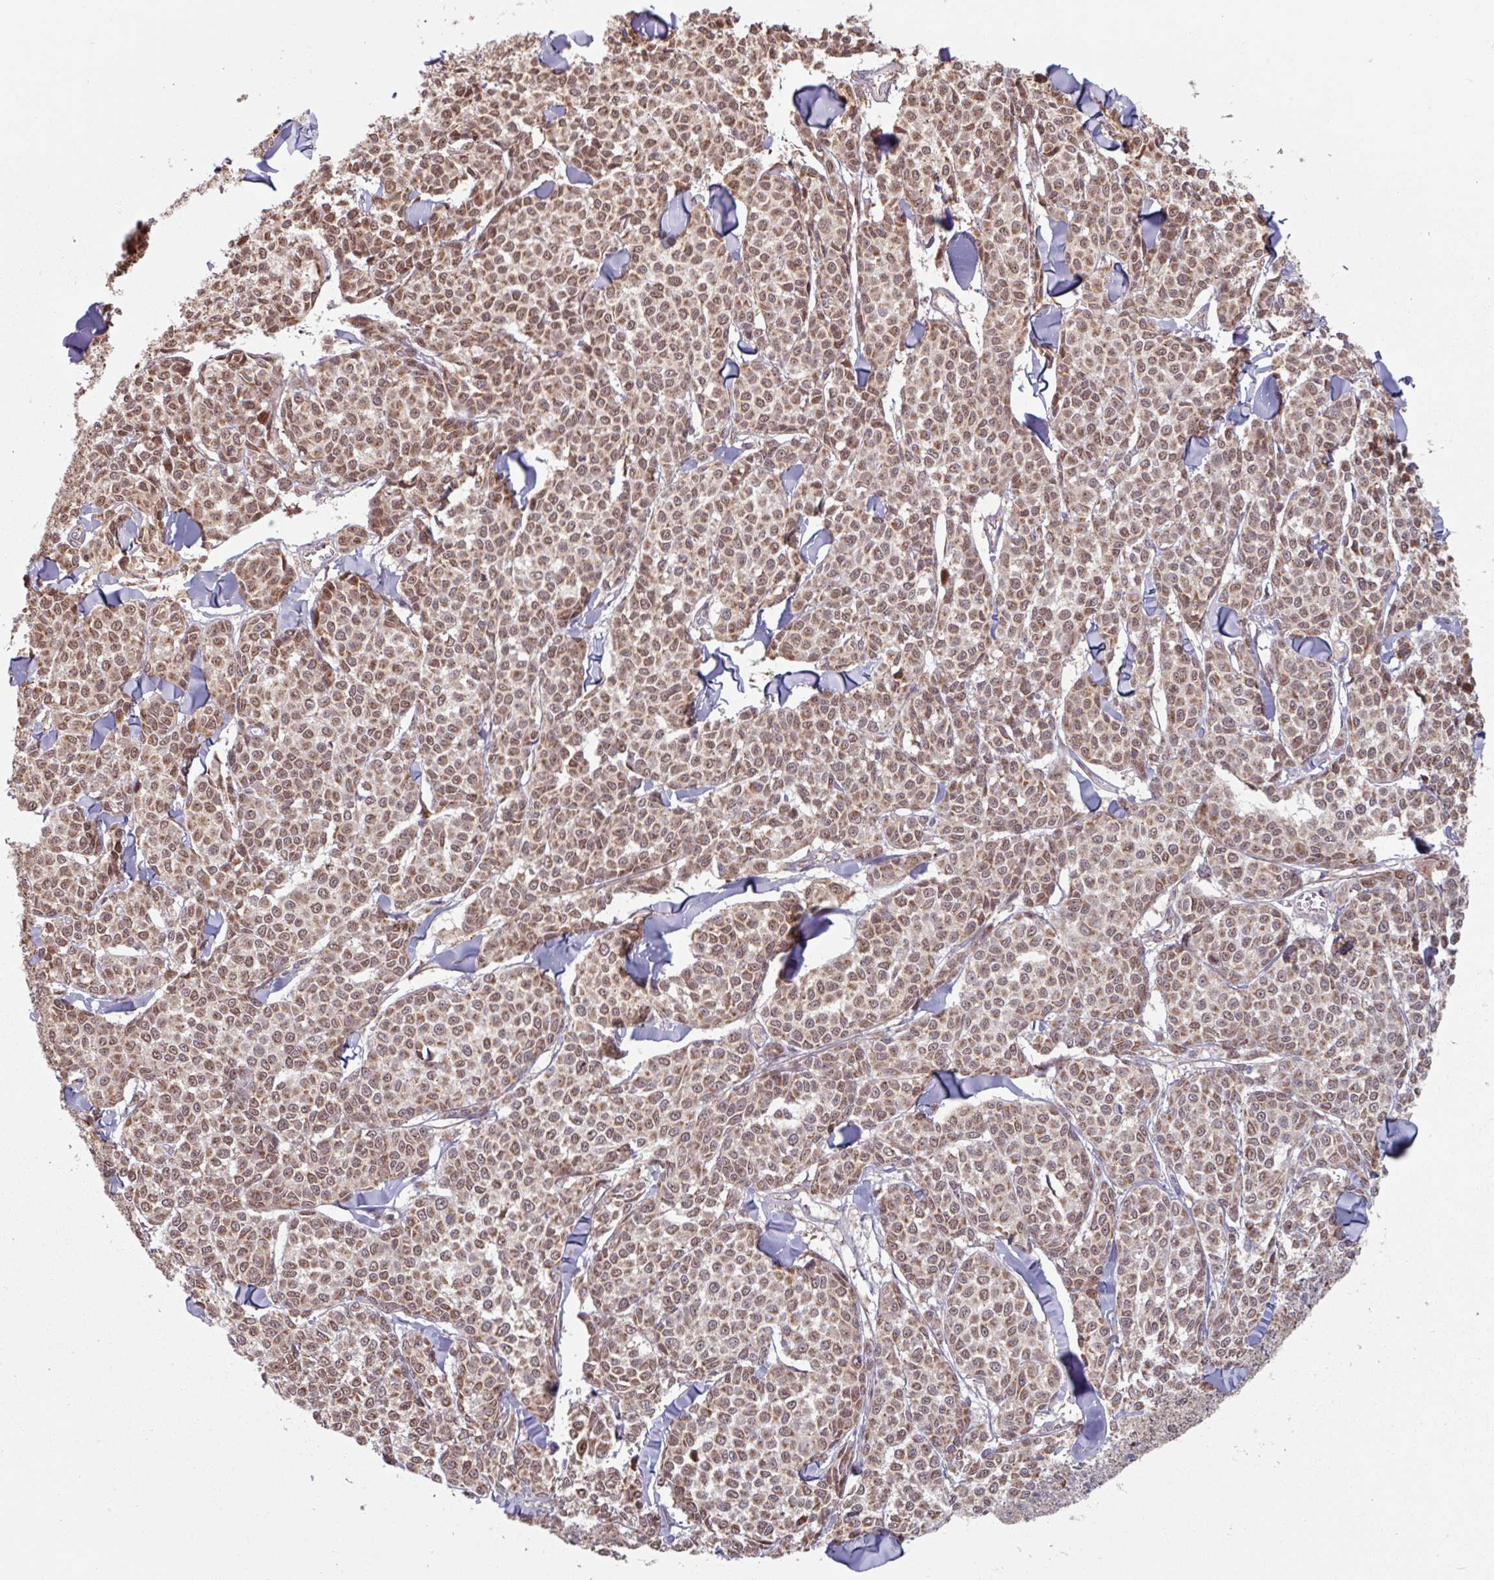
{"staining": {"intensity": "moderate", "quantity": "25%-75%", "location": "cytoplasmic/membranous"}, "tissue": "melanoma", "cell_type": "Tumor cells", "image_type": "cancer", "snomed": [{"axis": "morphology", "description": "Malignant melanoma, NOS"}, {"axis": "topography", "description": "Skin"}], "caption": "Malignant melanoma stained for a protein (brown) exhibits moderate cytoplasmic/membranous positive staining in about 25%-75% of tumor cells.", "gene": "COX7C", "patient": {"sex": "male", "age": 46}}